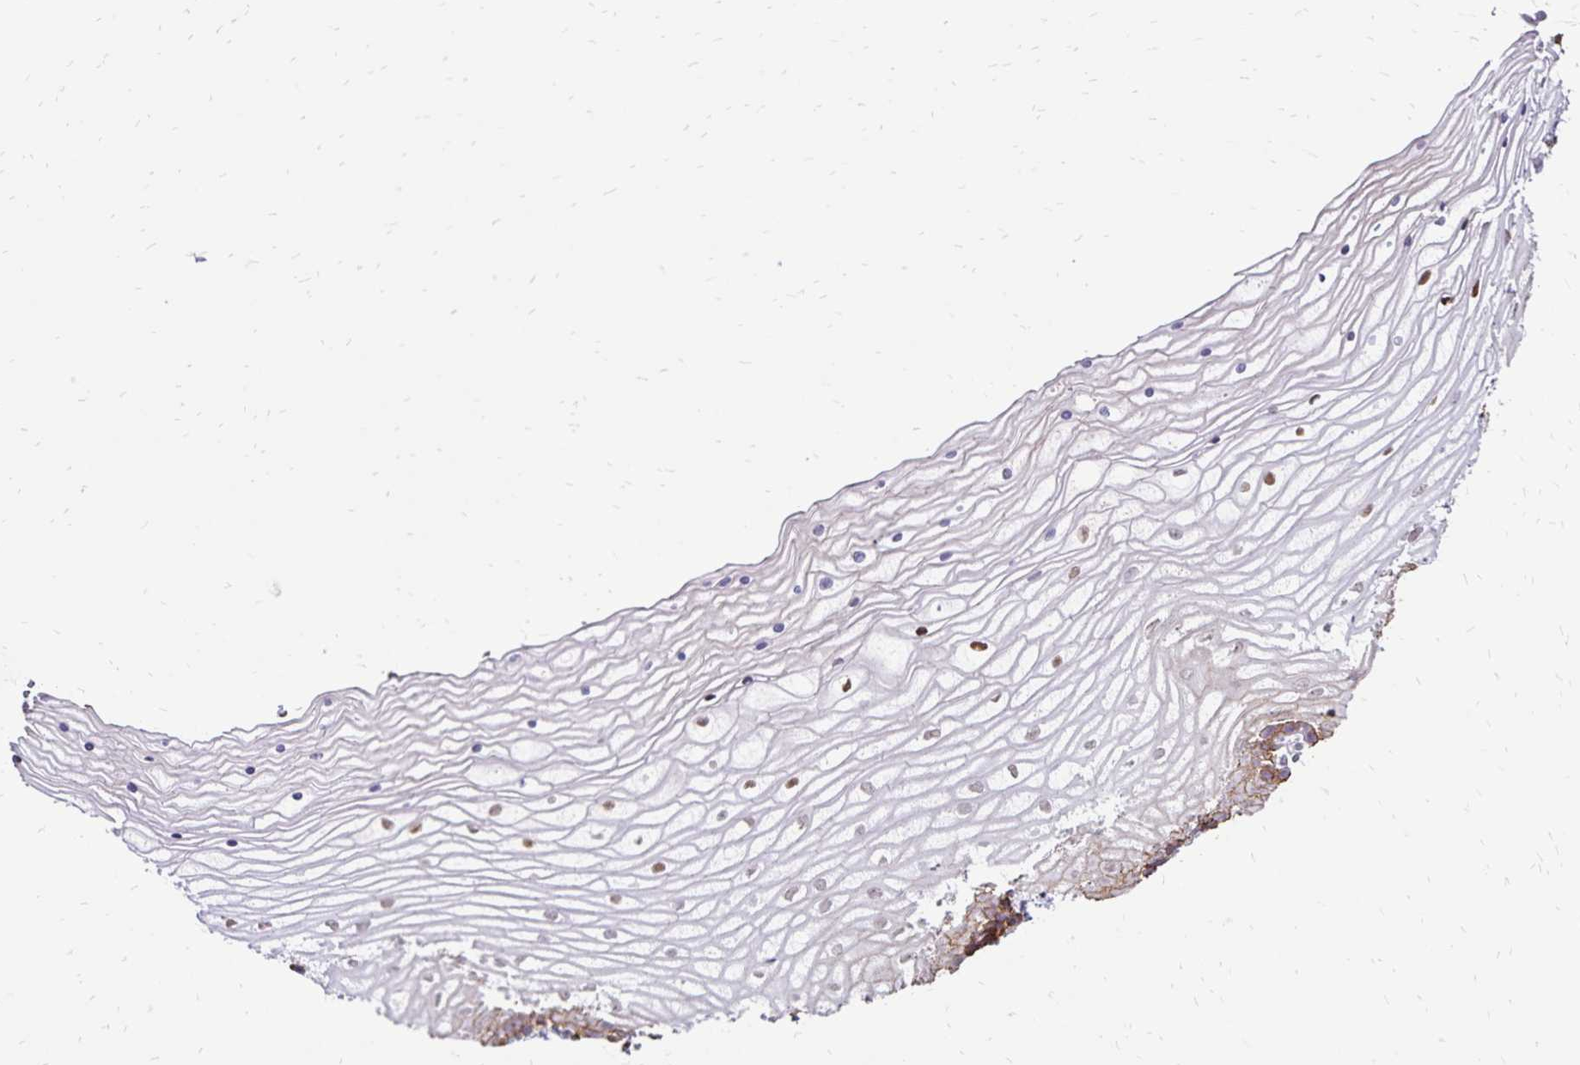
{"staining": {"intensity": "strong", "quantity": "25%-75%", "location": "nuclear"}, "tissue": "vagina", "cell_type": "Squamous epithelial cells", "image_type": "normal", "snomed": [{"axis": "morphology", "description": "Normal tissue, NOS"}, {"axis": "topography", "description": "Vagina"}], "caption": "DAB (3,3'-diaminobenzidine) immunohistochemical staining of normal human vagina displays strong nuclear protein staining in about 25%-75% of squamous epithelial cells. (IHC, brightfield microscopy, high magnification).", "gene": "POLB", "patient": {"sex": "female", "age": 45}}